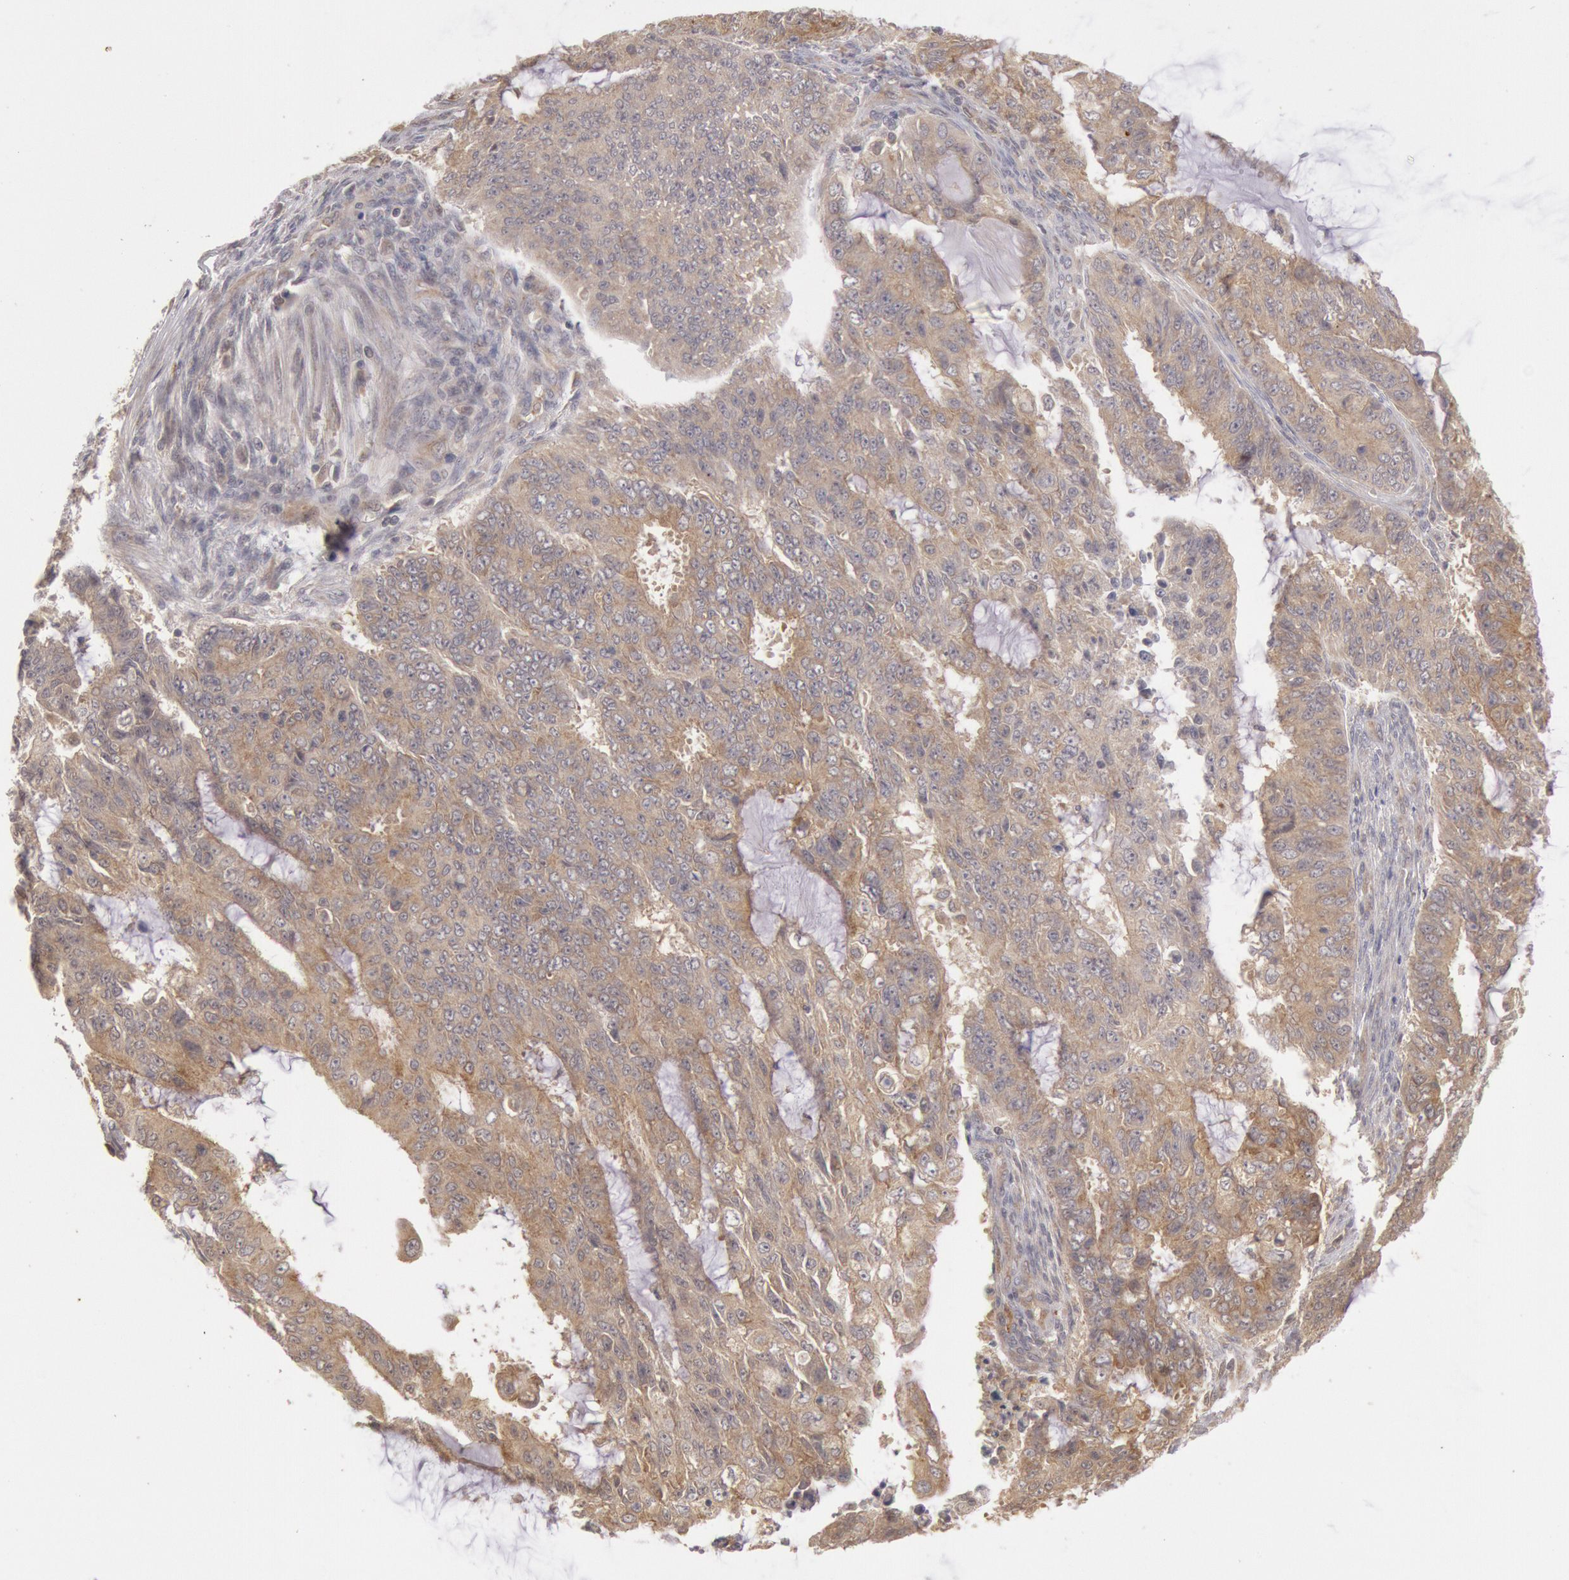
{"staining": {"intensity": "moderate", "quantity": ">75%", "location": "cytoplasmic/membranous"}, "tissue": "endometrial cancer", "cell_type": "Tumor cells", "image_type": "cancer", "snomed": [{"axis": "morphology", "description": "Adenocarcinoma, NOS"}, {"axis": "topography", "description": "Endometrium"}], "caption": "Tumor cells demonstrate medium levels of moderate cytoplasmic/membranous staining in about >75% of cells in endometrial adenocarcinoma.", "gene": "PLA2G6", "patient": {"sex": "female", "age": 75}}